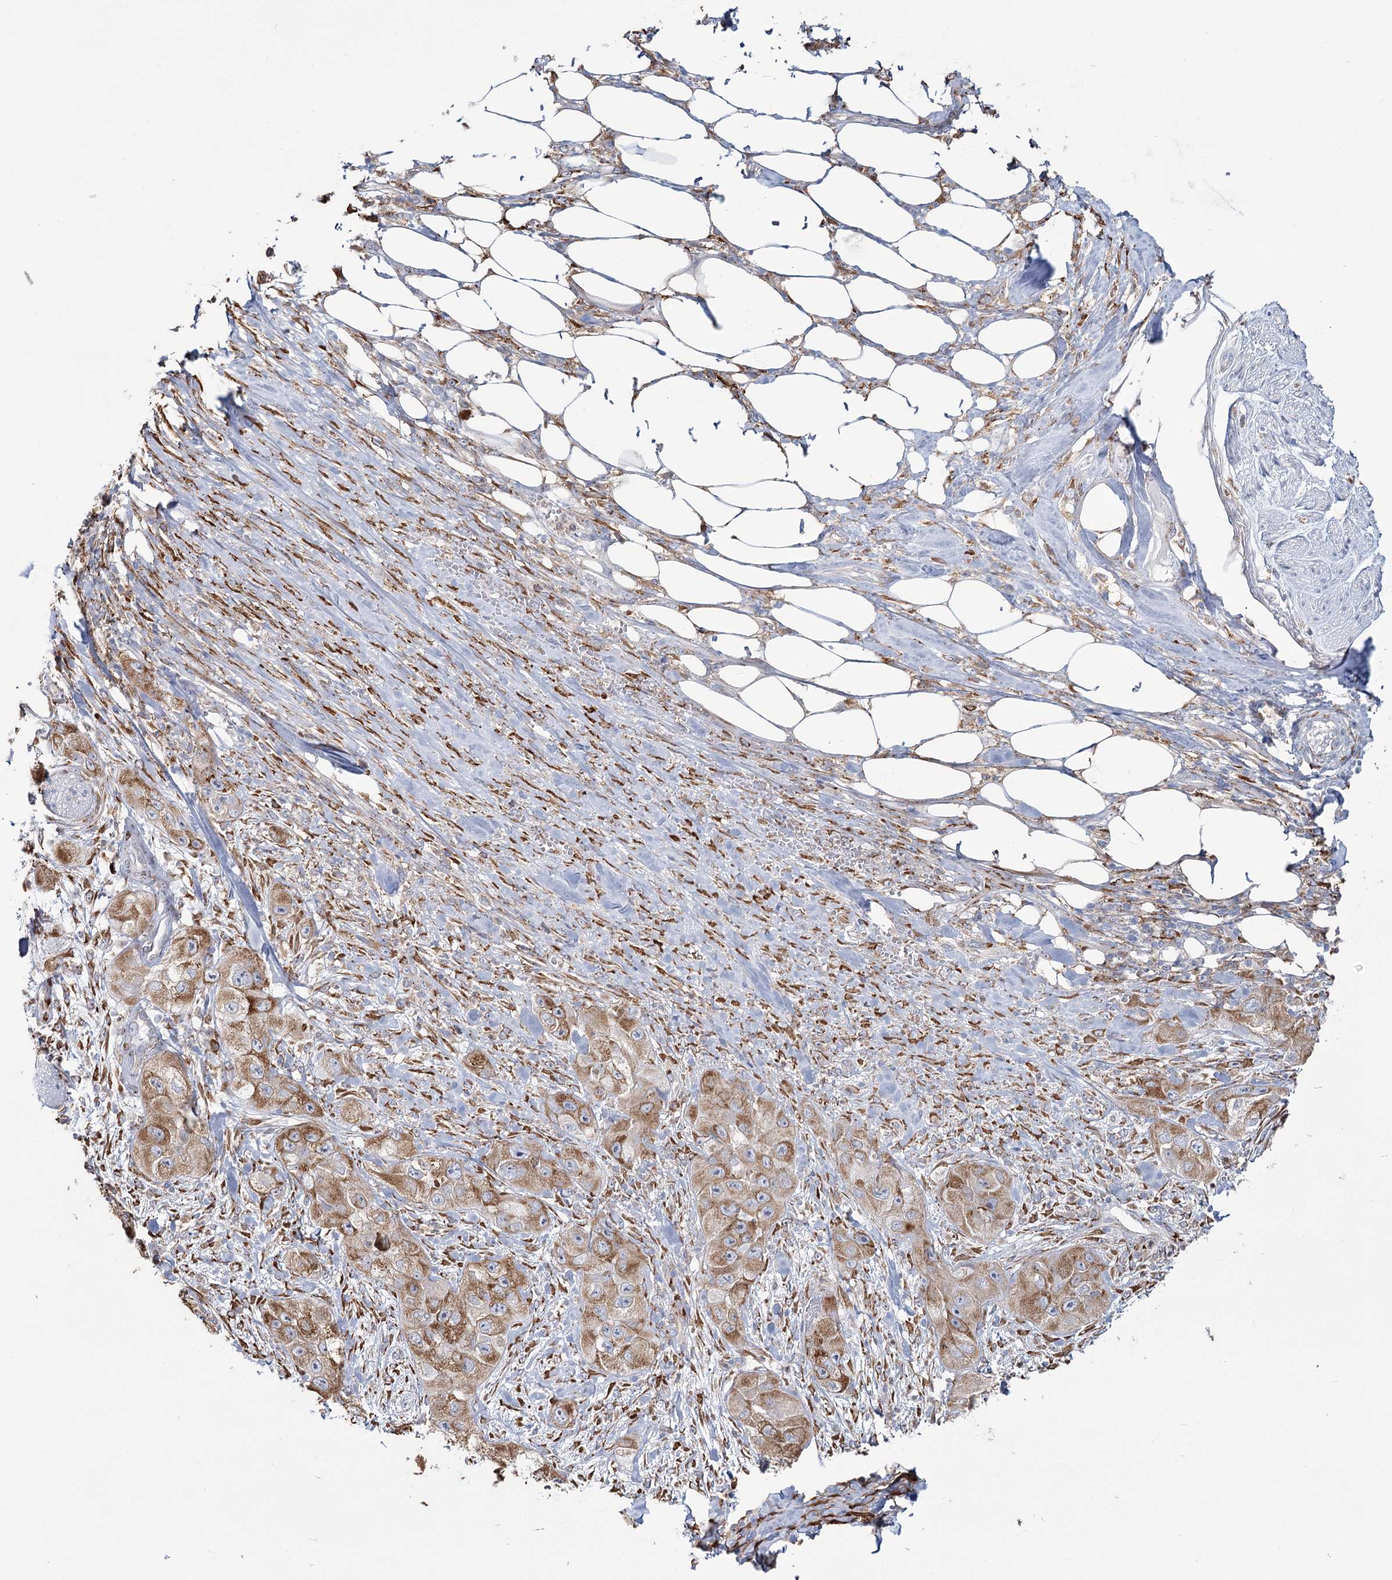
{"staining": {"intensity": "moderate", "quantity": ">75%", "location": "cytoplasmic/membranous"}, "tissue": "skin cancer", "cell_type": "Tumor cells", "image_type": "cancer", "snomed": [{"axis": "morphology", "description": "Squamous cell carcinoma, NOS"}, {"axis": "topography", "description": "Skin"}, {"axis": "topography", "description": "Subcutis"}], "caption": "Immunohistochemical staining of human squamous cell carcinoma (skin) demonstrates medium levels of moderate cytoplasmic/membranous positivity in about >75% of tumor cells.", "gene": "ZCCHC9", "patient": {"sex": "male", "age": 73}}